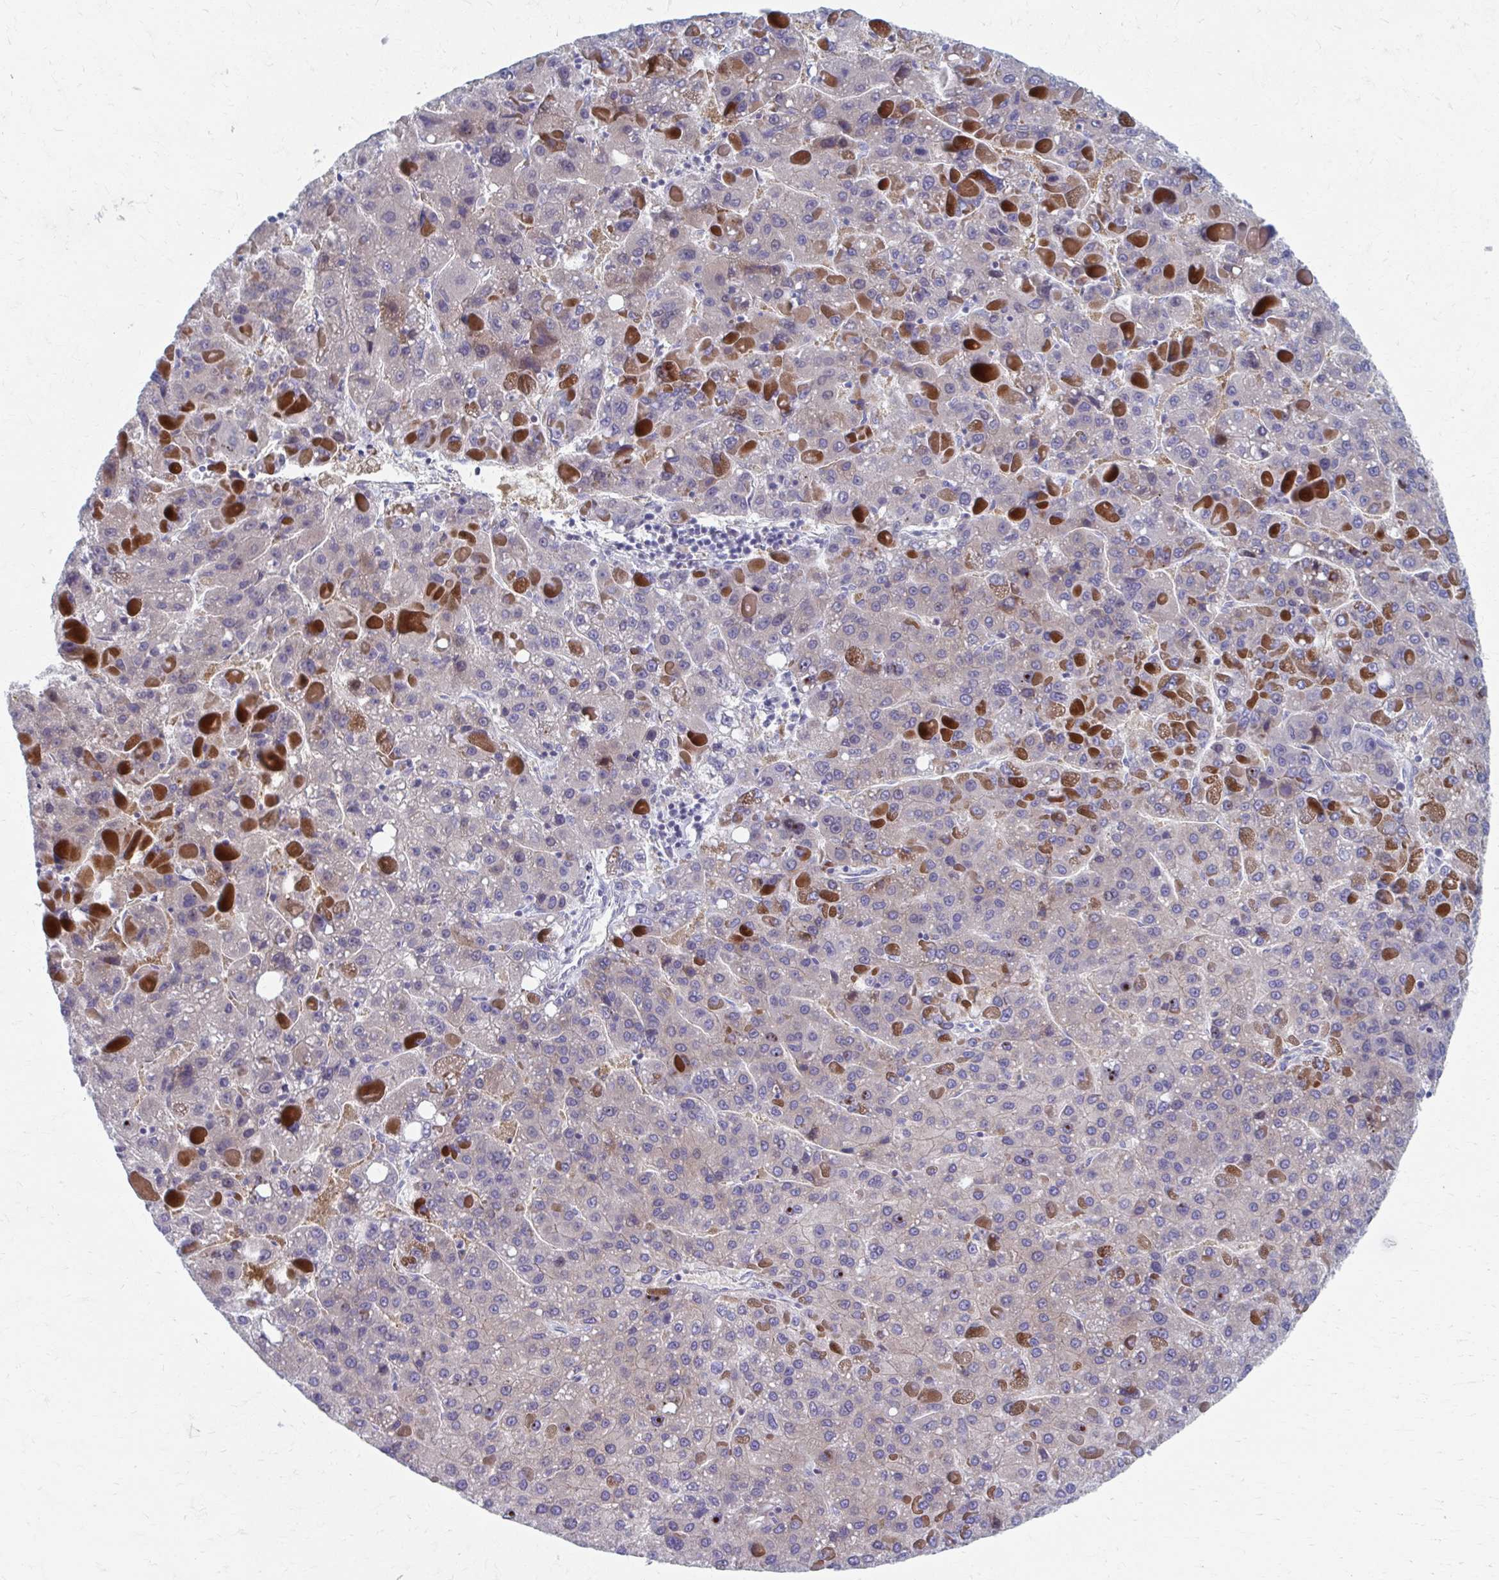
{"staining": {"intensity": "negative", "quantity": "none", "location": "none"}, "tissue": "liver cancer", "cell_type": "Tumor cells", "image_type": "cancer", "snomed": [{"axis": "morphology", "description": "Carcinoma, Hepatocellular, NOS"}, {"axis": "topography", "description": "Liver"}], "caption": "Immunohistochemistry (IHC) photomicrograph of neoplastic tissue: liver cancer (hepatocellular carcinoma) stained with DAB exhibits no significant protein staining in tumor cells. (DAB (3,3'-diaminobenzidine) IHC with hematoxylin counter stain).", "gene": "ABHD16B", "patient": {"sex": "female", "age": 82}}